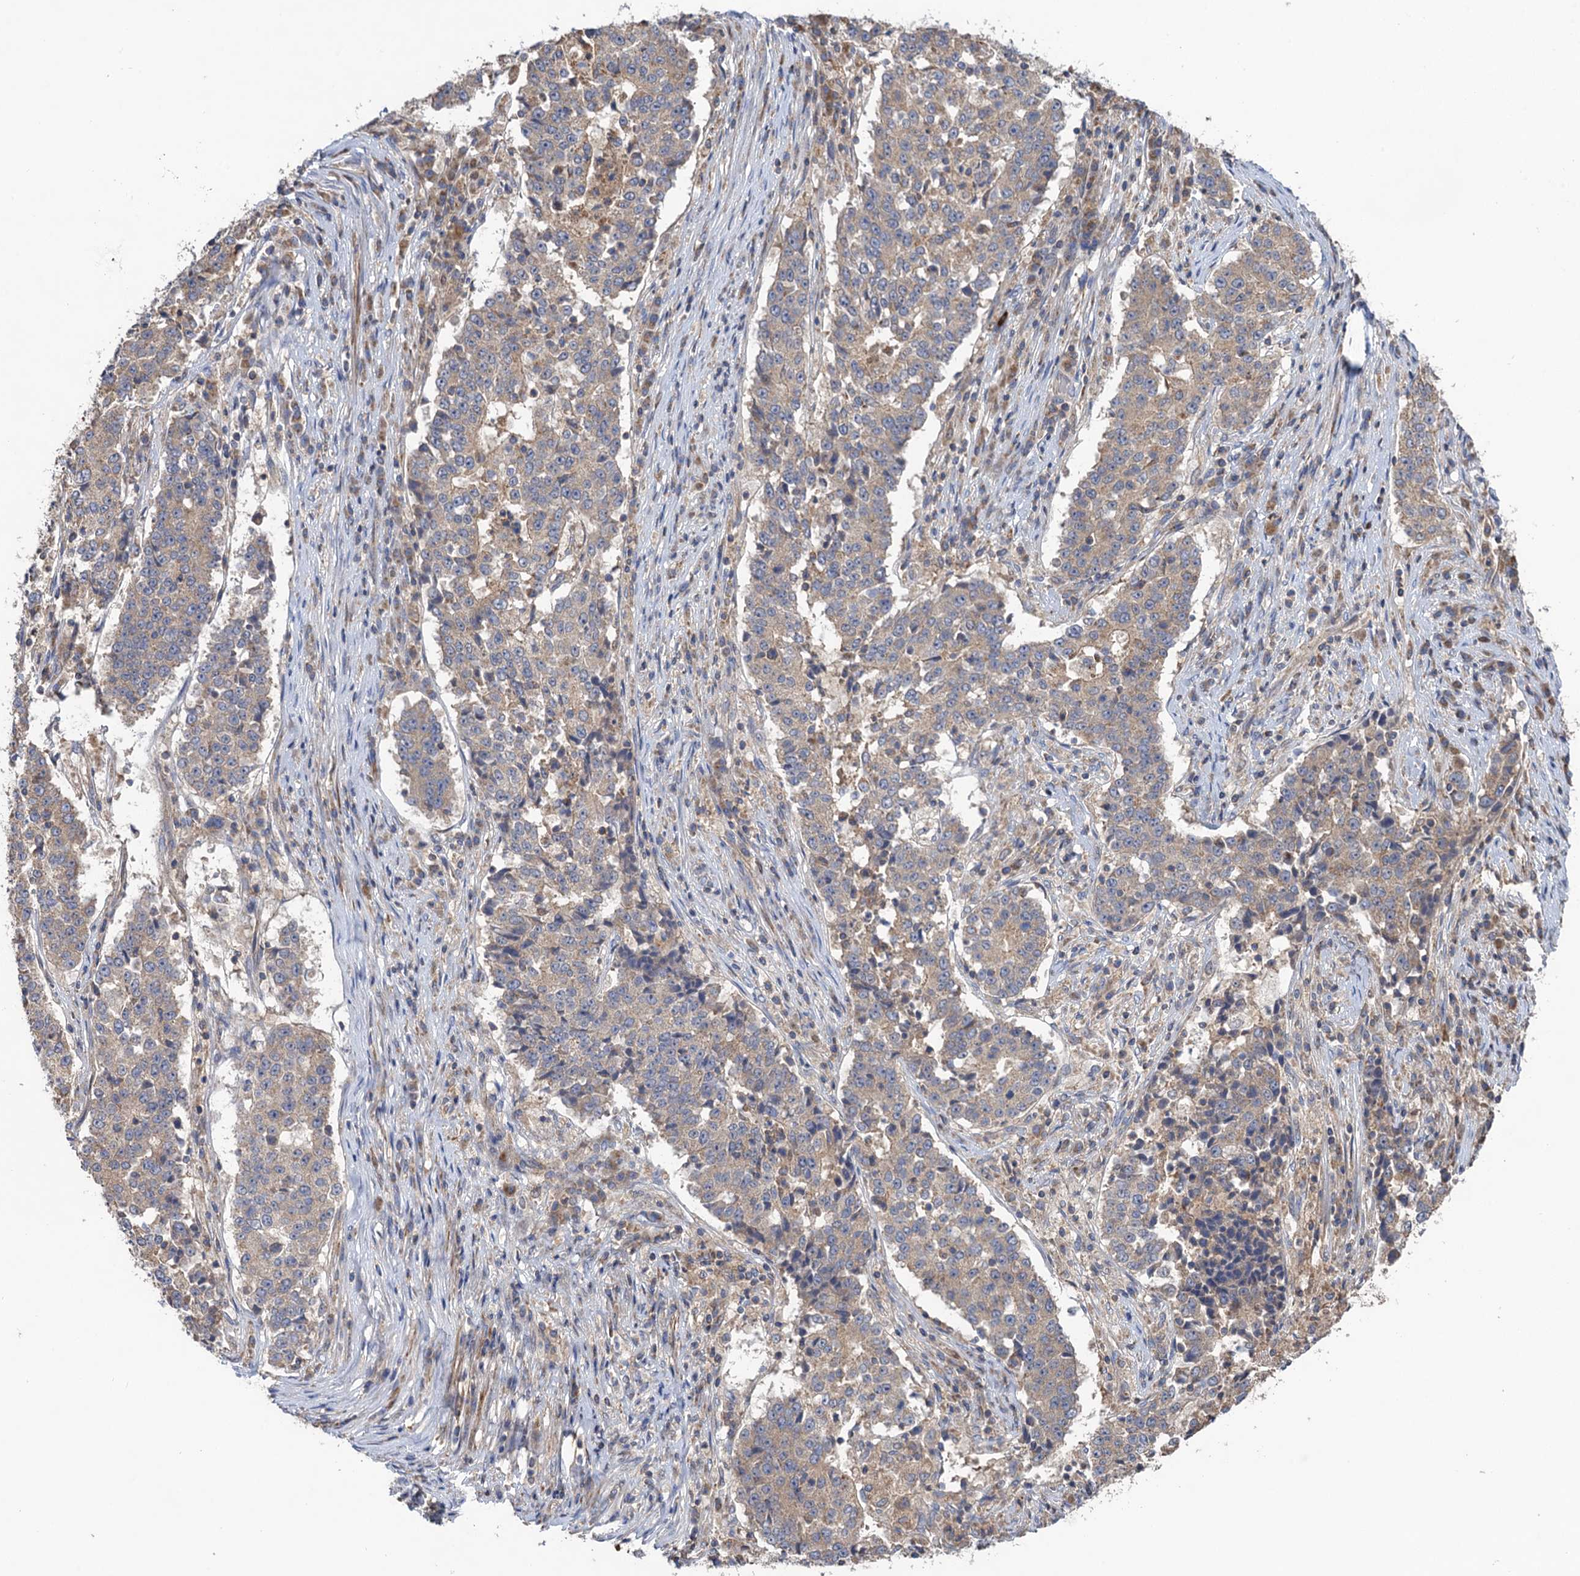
{"staining": {"intensity": "weak", "quantity": ">75%", "location": "cytoplasmic/membranous"}, "tissue": "stomach cancer", "cell_type": "Tumor cells", "image_type": "cancer", "snomed": [{"axis": "morphology", "description": "Adenocarcinoma, NOS"}, {"axis": "topography", "description": "Stomach"}], "caption": "Stomach cancer stained with a brown dye displays weak cytoplasmic/membranous positive positivity in about >75% of tumor cells.", "gene": "WDR88", "patient": {"sex": "male", "age": 59}}